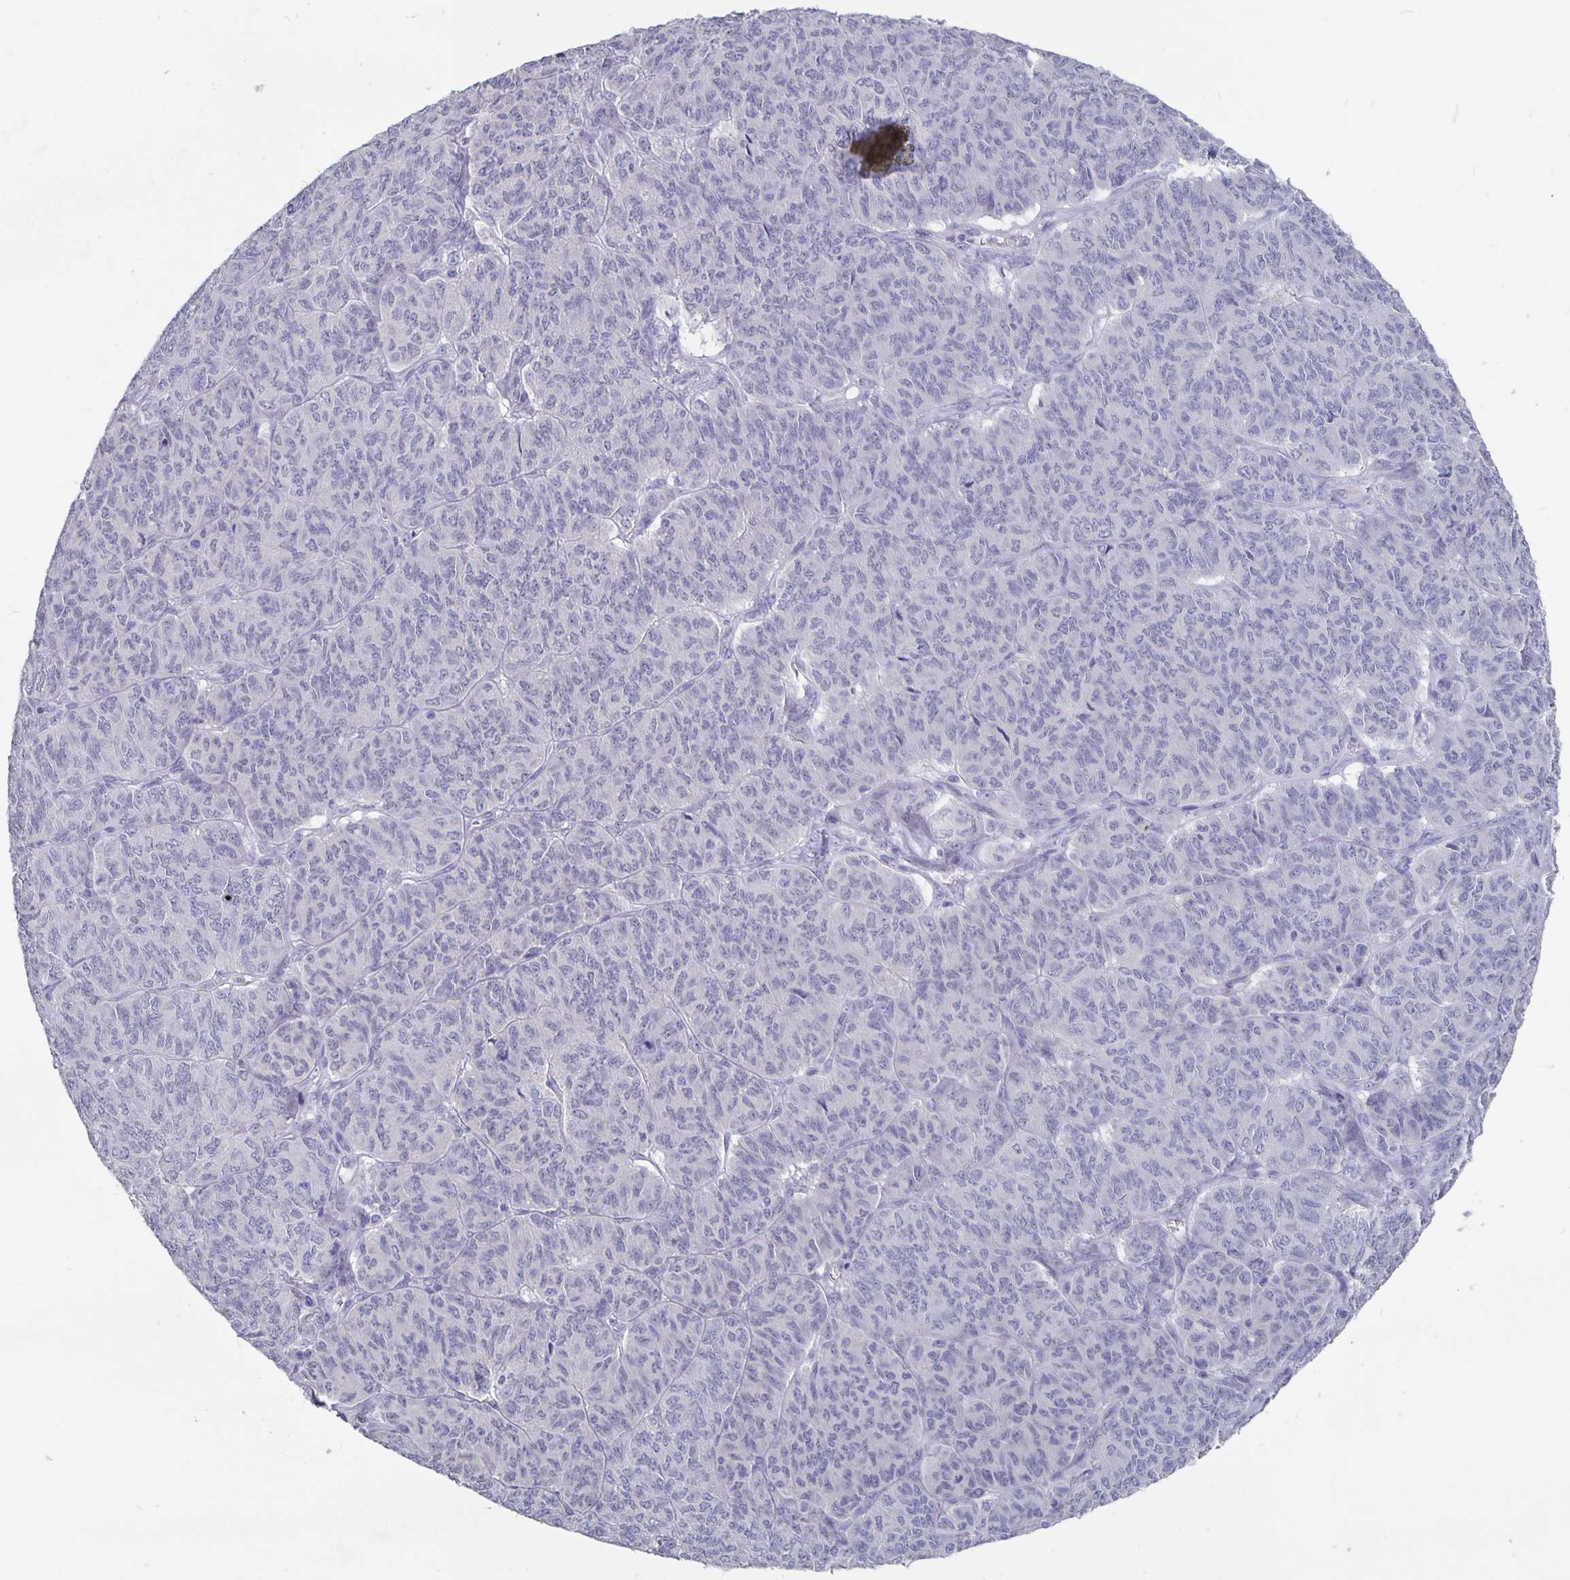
{"staining": {"intensity": "negative", "quantity": "none", "location": "none"}, "tissue": "ovarian cancer", "cell_type": "Tumor cells", "image_type": "cancer", "snomed": [{"axis": "morphology", "description": "Carcinoma, endometroid"}, {"axis": "topography", "description": "Ovary"}], "caption": "Tumor cells show no significant expression in ovarian cancer. Brightfield microscopy of immunohistochemistry stained with DAB (3,3'-diaminobenzidine) (brown) and hematoxylin (blue), captured at high magnification.", "gene": "SMOC1", "patient": {"sex": "female", "age": 80}}